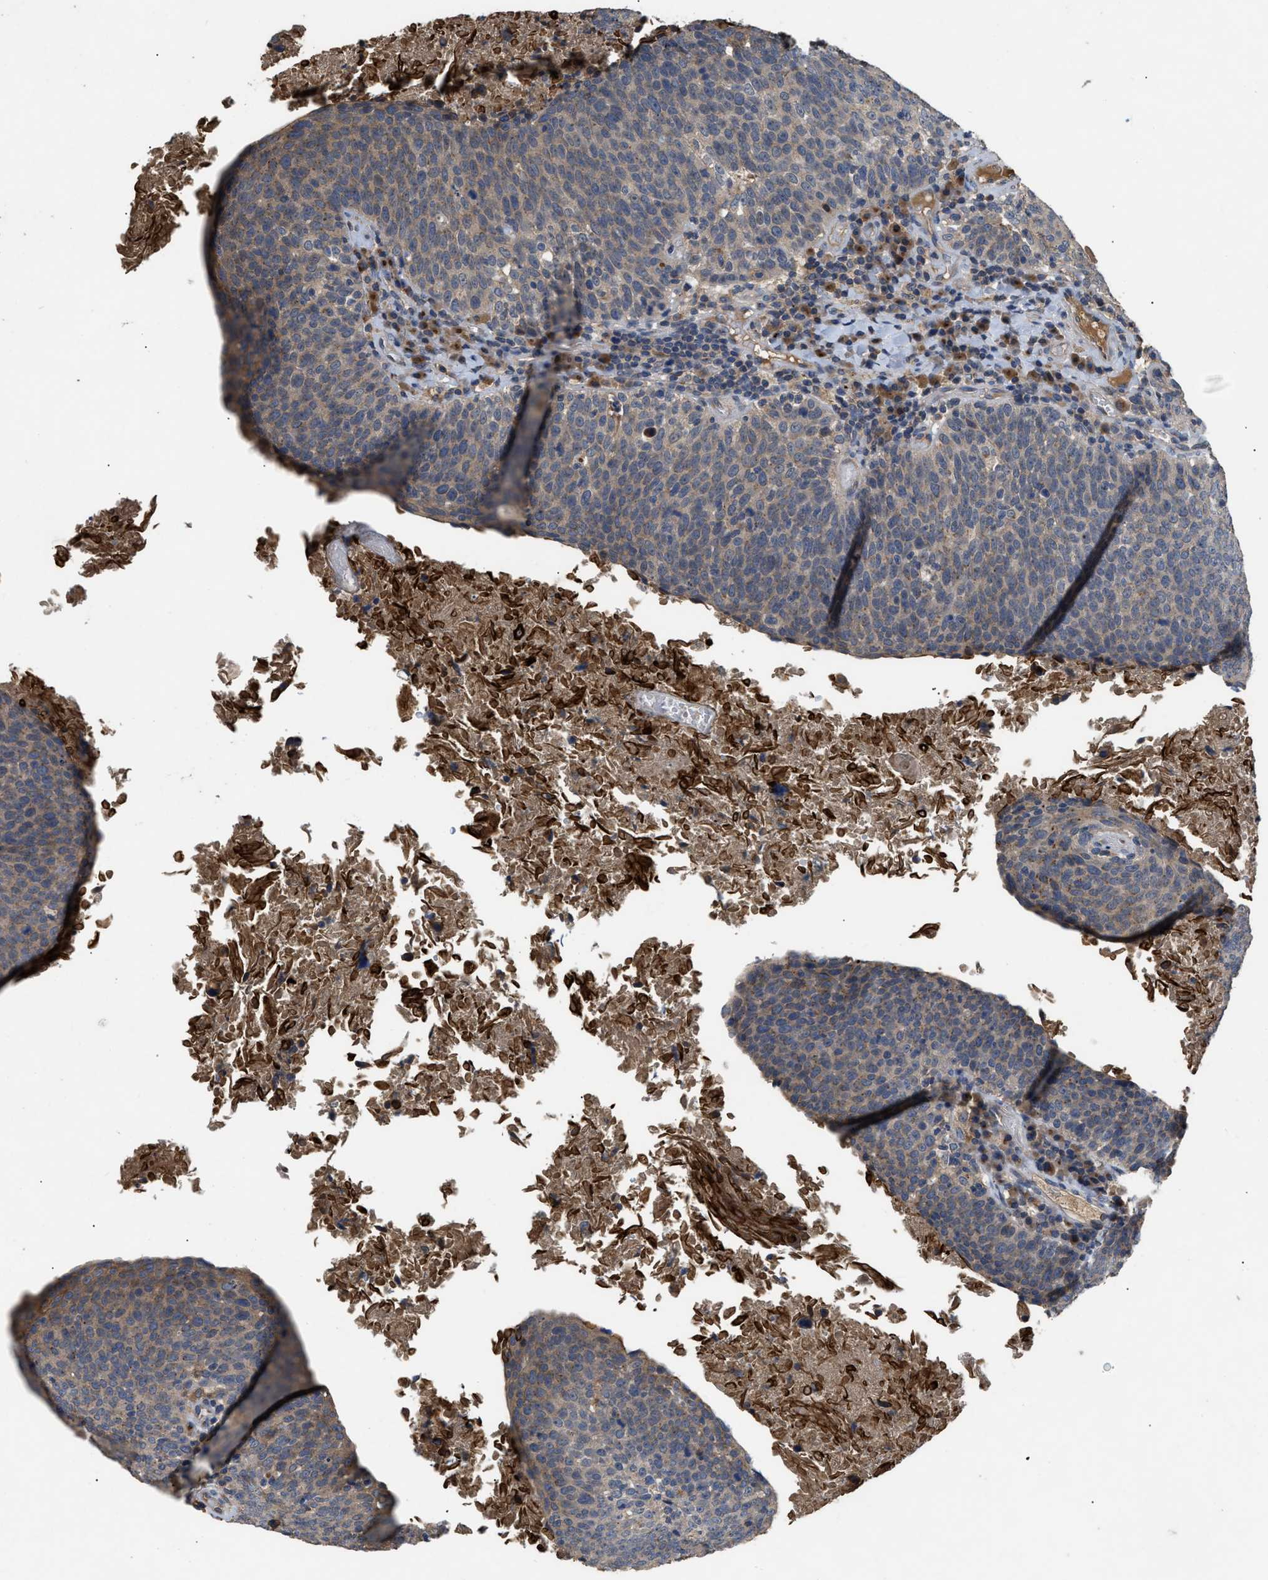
{"staining": {"intensity": "weak", "quantity": "25%-75%", "location": "cytoplasmic/membranous"}, "tissue": "head and neck cancer", "cell_type": "Tumor cells", "image_type": "cancer", "snomed": [{"axis": "morphology", "description": "Squamous cell carcinoma, NOS"}, {"axis": "morphology", "description": "Squamous cell carcinoma, metastatic, NOS"}, {"axis": "topography", "description": "Lymph node"}, {"axis": "topography", "description": "Head-Neck"}], "caption": "This histopathology image demonstrates immunohistochemistry staining of head and neck metastatic squamous cell carcinoma, with low weak cytoplasmic/membranous positivity in approximately 25%-75% of tumor cells.", "gene": "SIK2", "patient": {"sex": "male", "age": 62}}